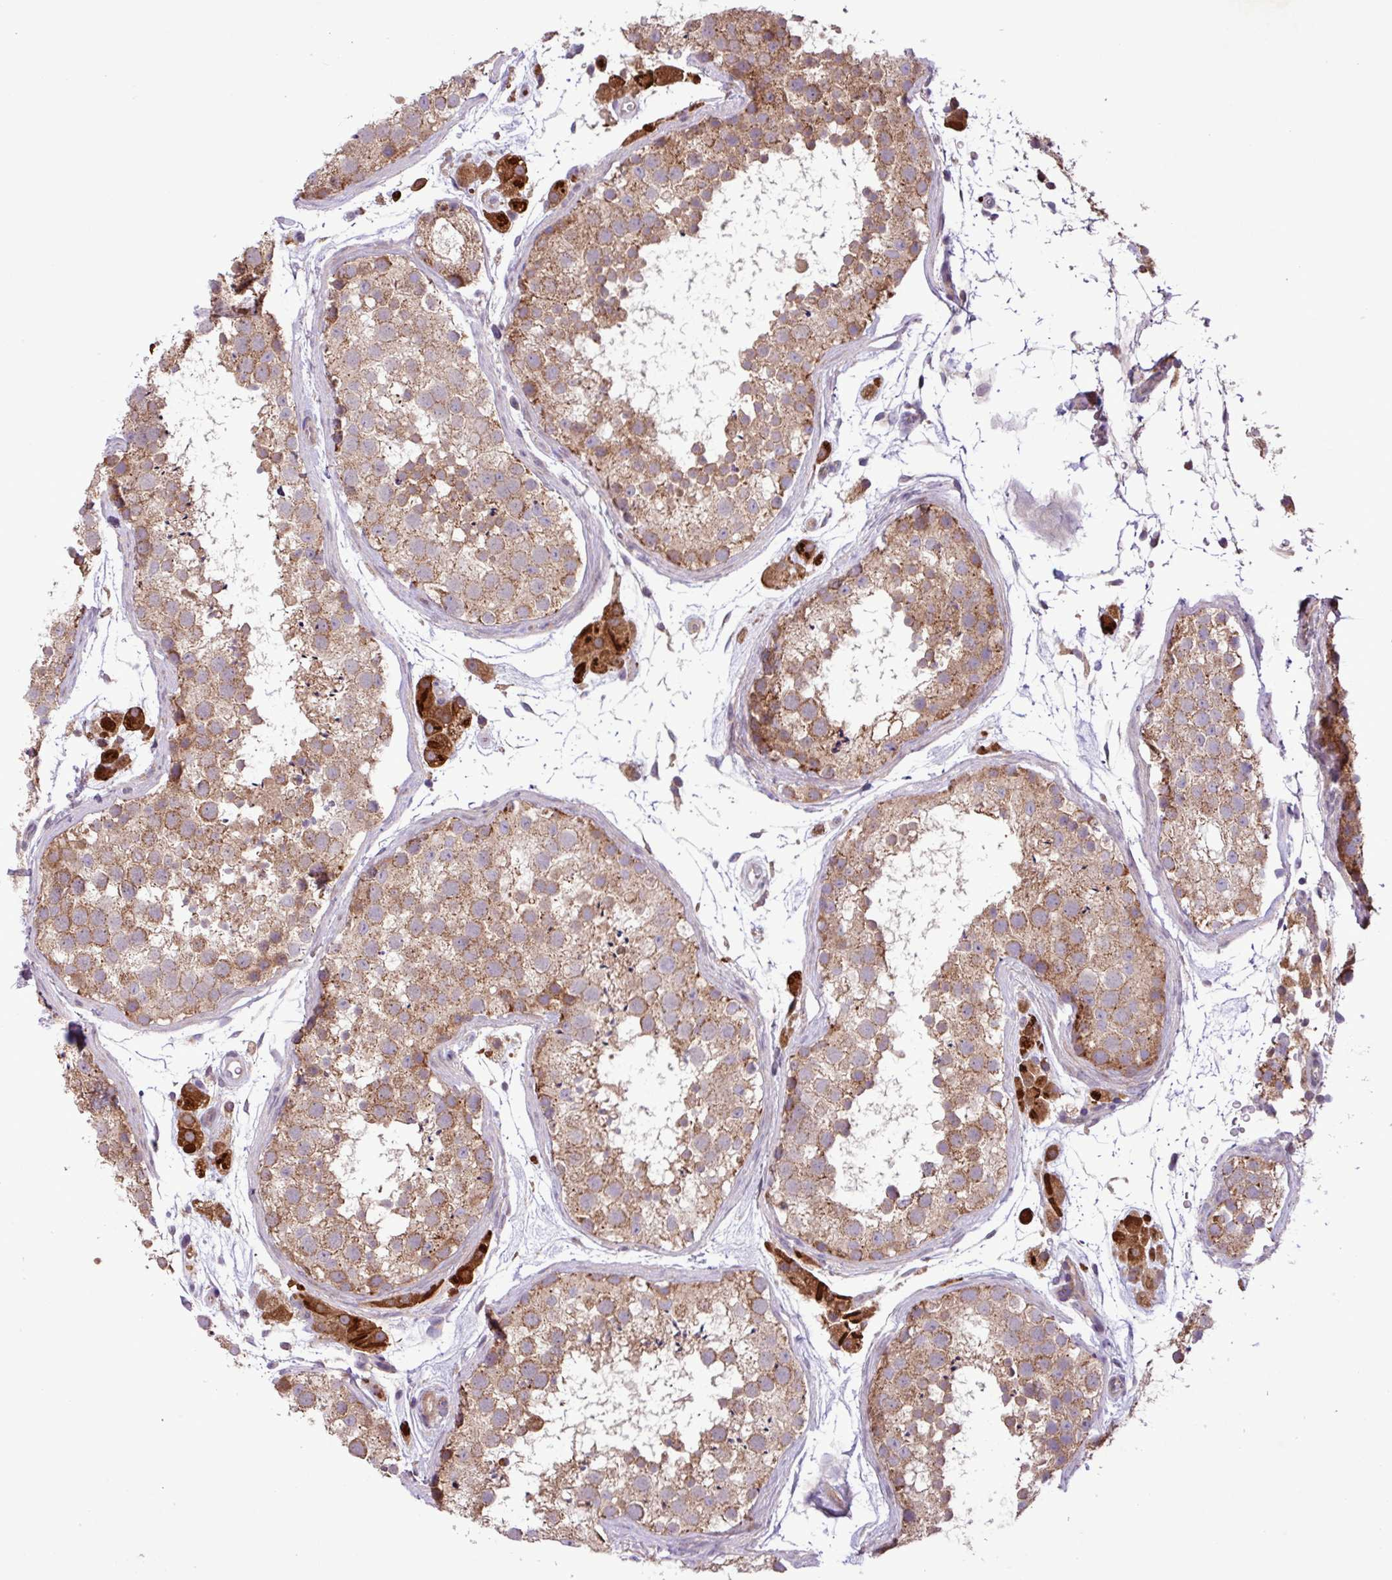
{"staining": {"intensity": "moderate", "quantity": ">75%", "location": "cytoplasmic/membranous"}, "tissue": "testis", "cell_type": "Cells in seminiferous ducts", "image_type": "normal", "snomed": [{"axis": "morphology", "description": "Normal tissue, NOS"}, {"axis": "topography", "description": "Testis"}], "caption": "Brown immunohistochemical staining in normal testis demonstrates moderate cytoplasmic/membranous staining in approximately >75% of cells in seminiferous ducts.", "gene": "TIMM10B", "patient": {"sex": "male", "age": 41}}